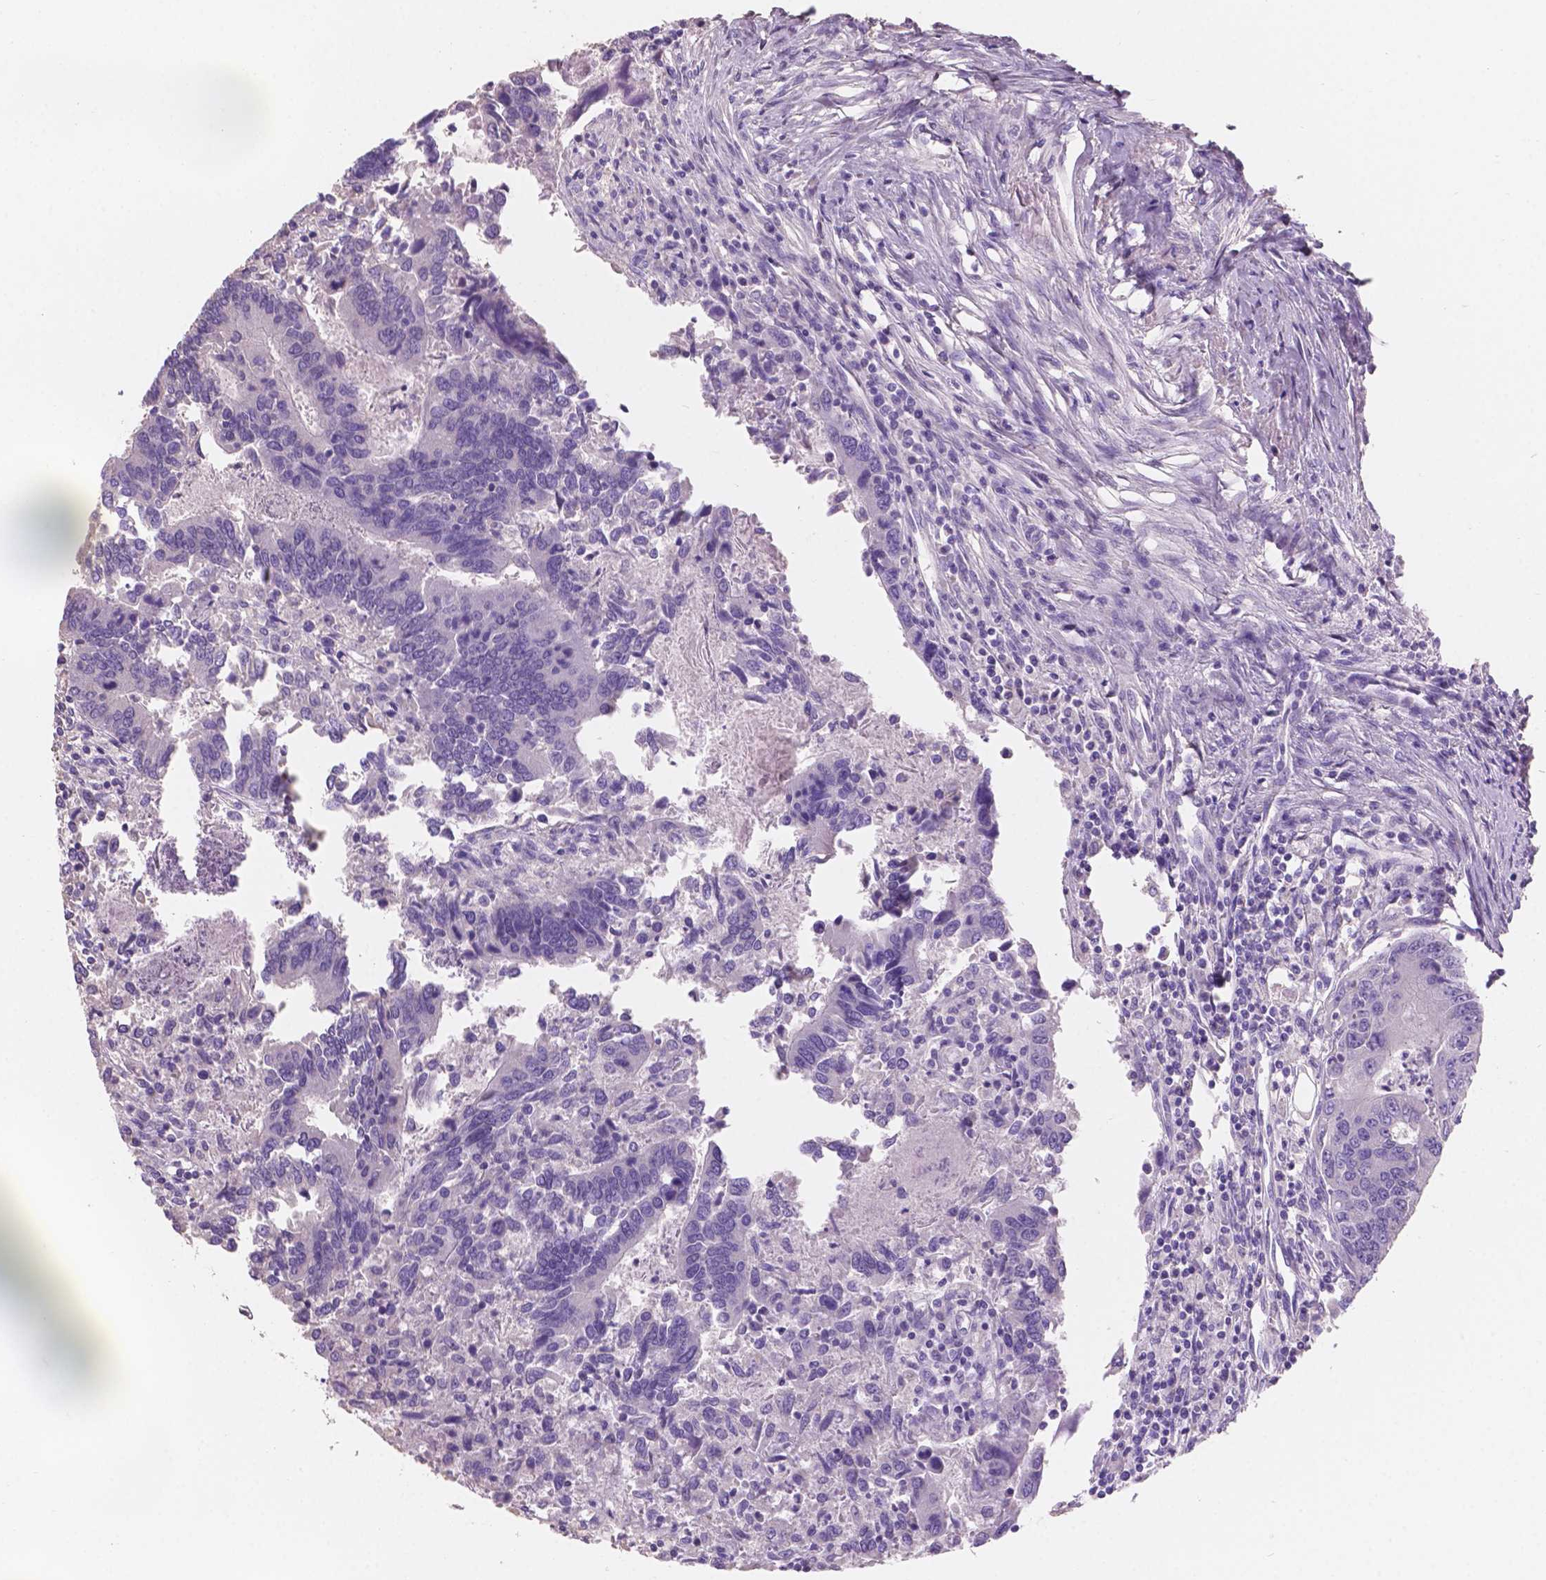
{"staining": {"intensity": "negative", "quantity": "none", "location": "none"}, "tissue": "colorectal cancer", "cell_type": "Tumor cells", "image_type": "cancer", "snomed": [{"axis": "morphology", "description": "Adenocarcinoma, NOS"}, {"axis": "topography", "description": "Colon"}], "caption": "Tumor cells are negative for protein expression in human colorectal adenocarcinoma.", "gene": "SBSN", "patient": {"sex": "female", "age": 67}}